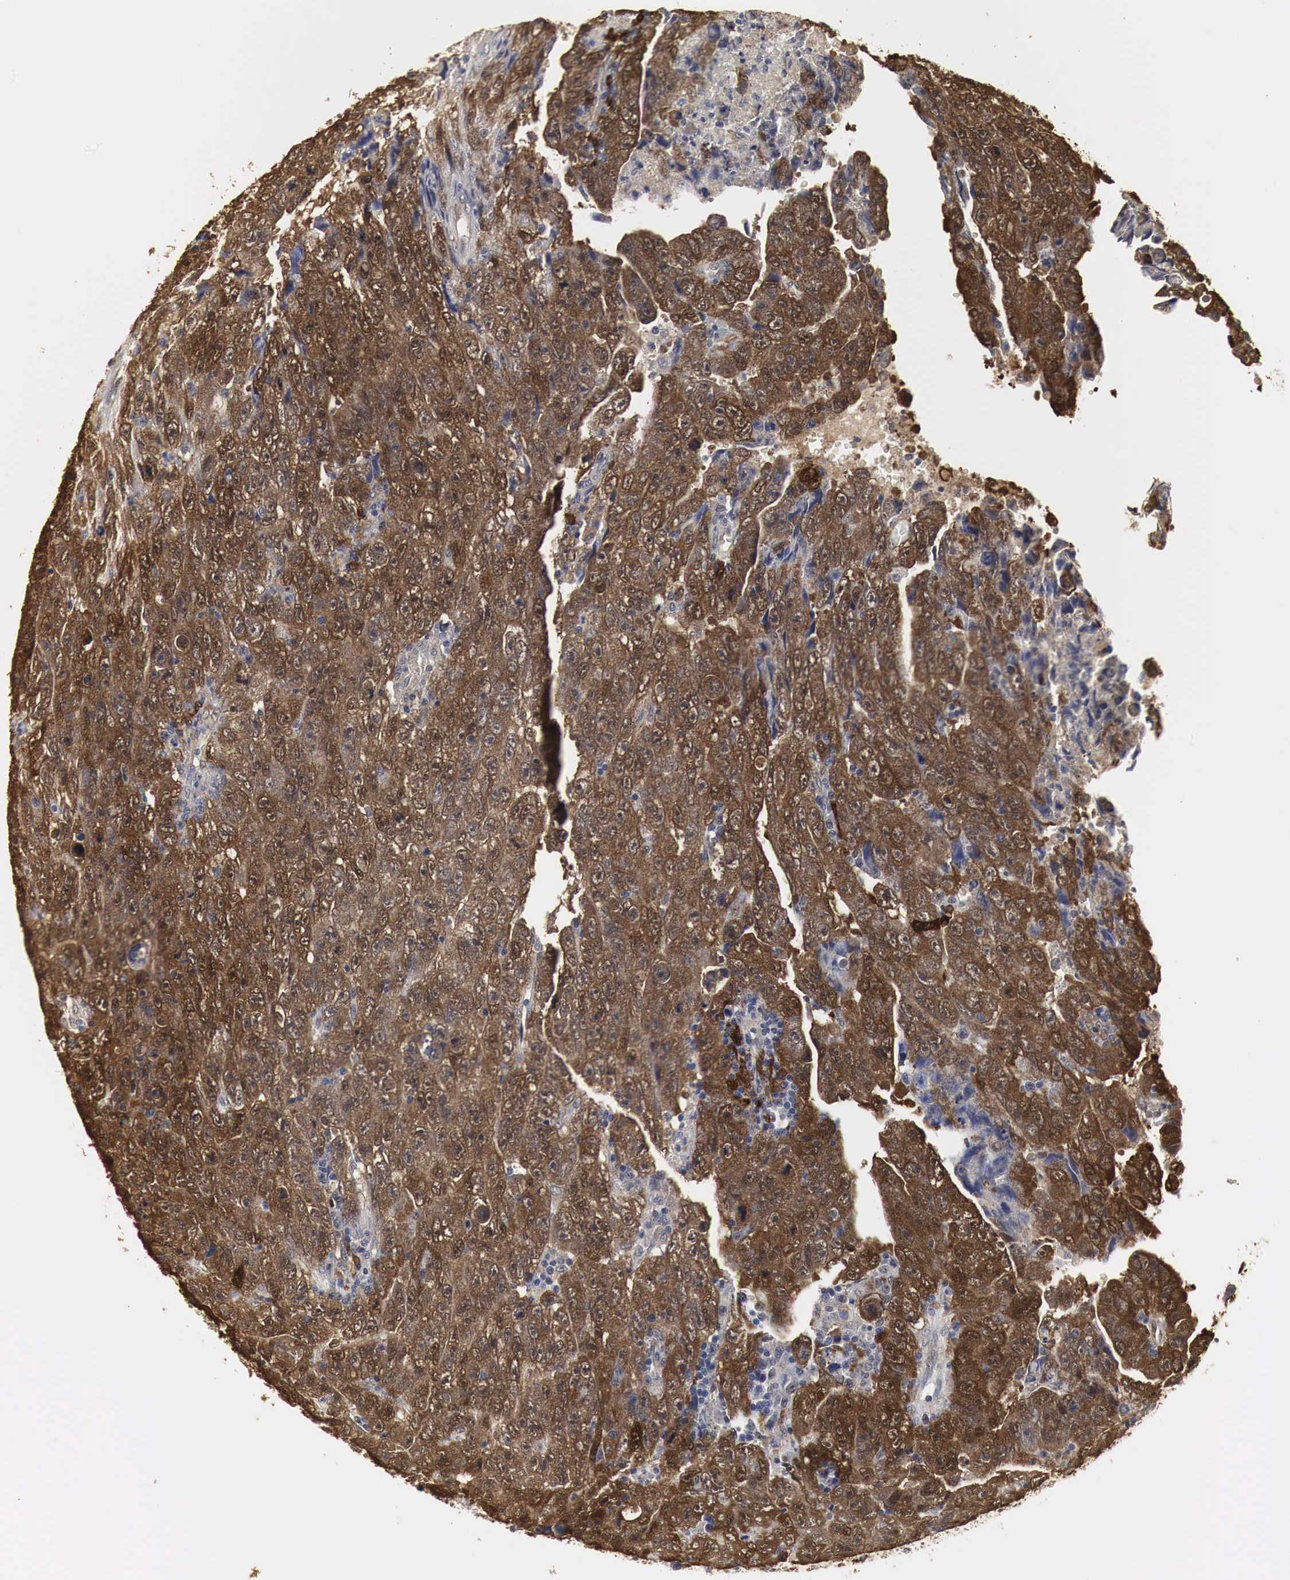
{"staining": {"intensity": "strong", "quantity": ">75%", "location": "cytoplasmic/membranous"}, "tissue": "testis cancer", "cell_type": "Tumor cells", "image_type": "cancer", "snomed": [{"axis": "morphology", "description": "Carcinoma, Embryonal, NOS"}, {"axis": "topography", "description": "Testis"}], "caption": "Immunohistochemical staining of testis cancer (embryonal carcinoma) exhibits high levels of strong cytoplasmic/membranous expression in approximately >75% of tumor cells.", "gene": "SPIN1", "patient": {"sex": "male", "age": 28}}